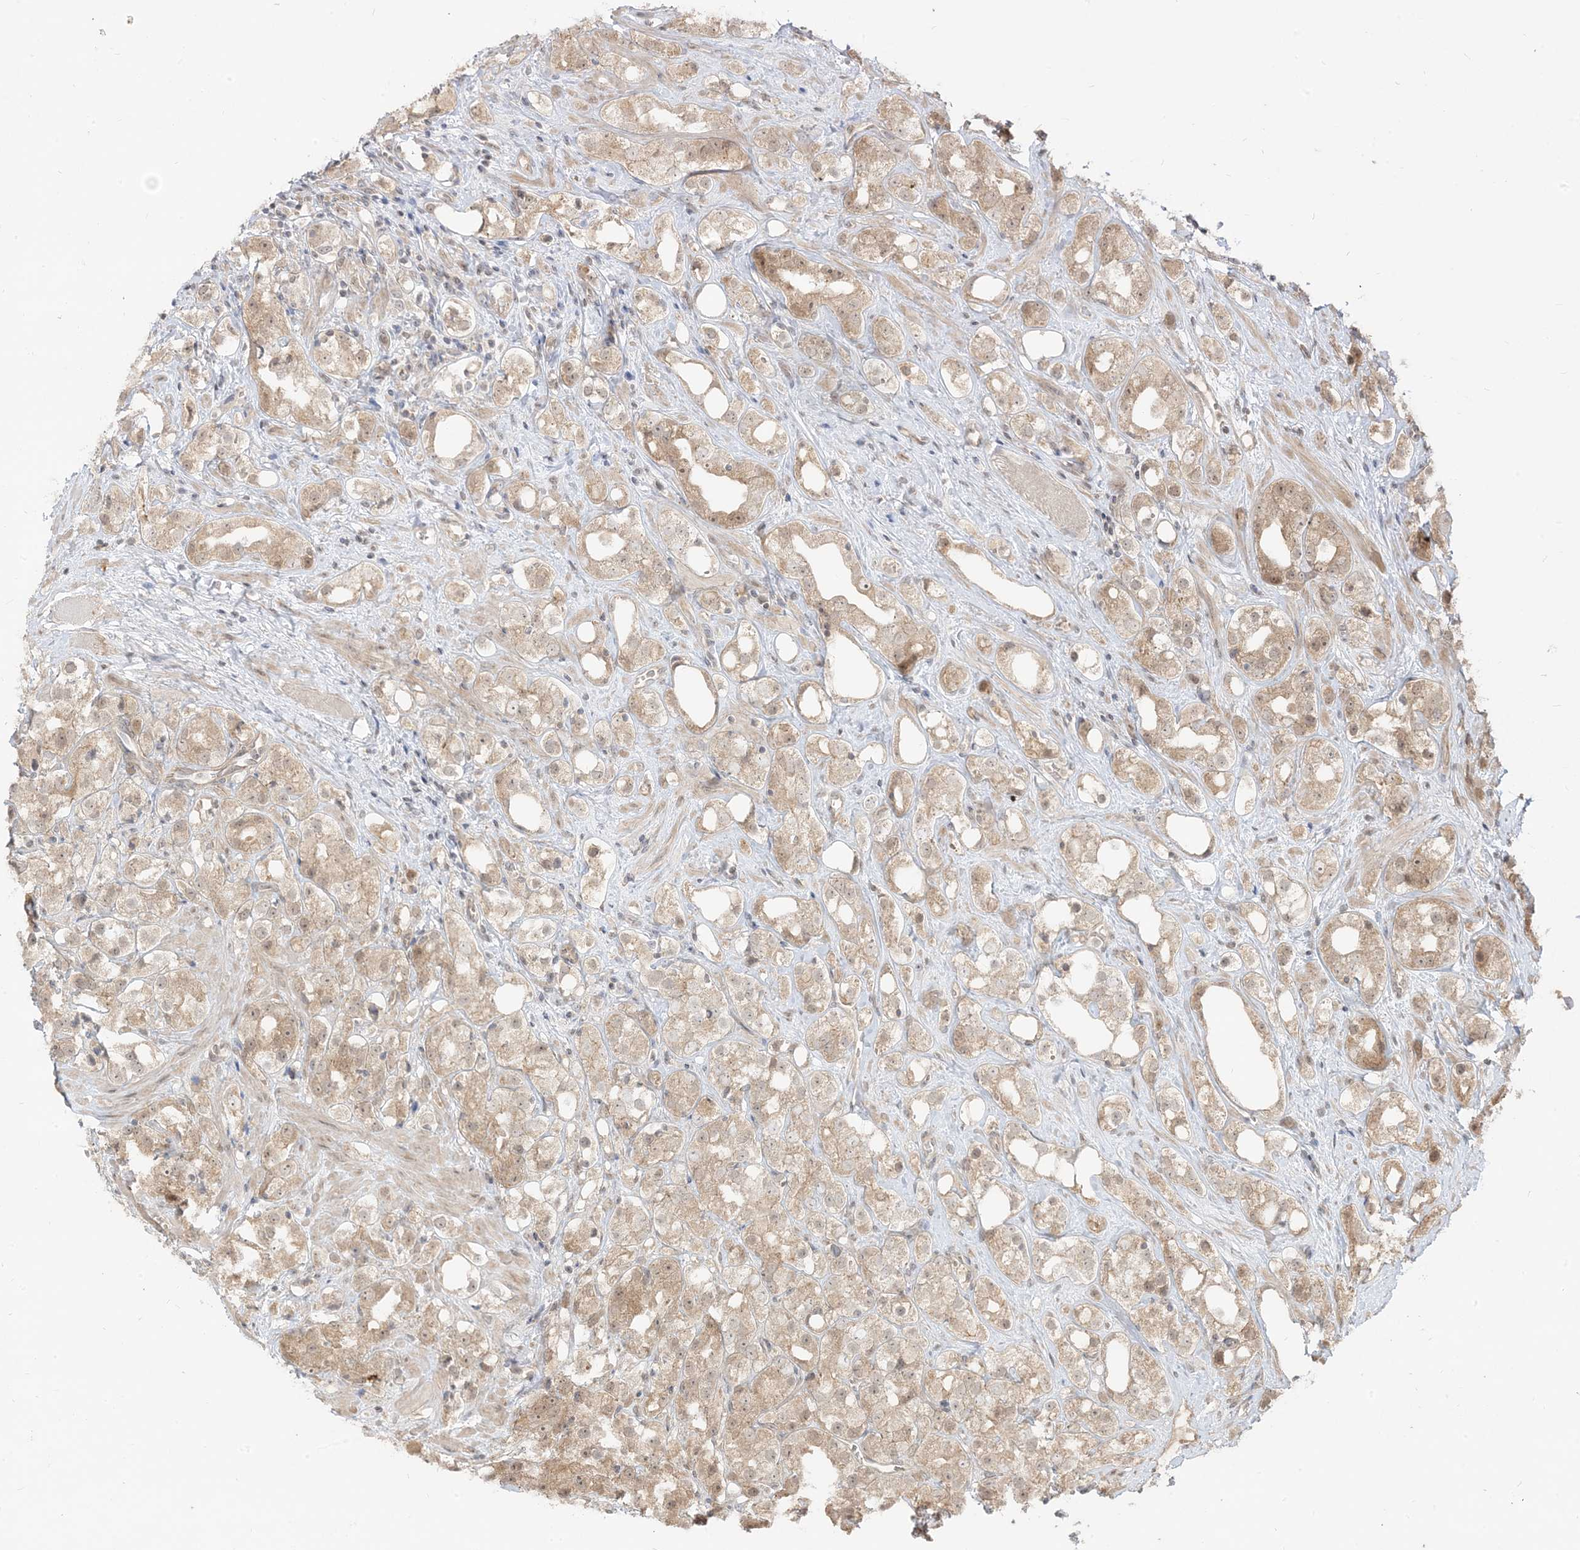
{"staining": {"intensity": "weak", "quantity": "25%-75%", "location": "cytoplasmic/membranous"}, "tissue": "prostate cancer", "cell_type": "Tumor cells", "image_type": "cancer", "snomed": [{"axis": "morphology", "description": "Adenocarcinoma, NOS"}, {"axis": "topography", "description": "Prostate"}], "caption": "This is an image of IHC staining of prostate cancer (adenocarcinoma), which shows weak positivity in the cytoplasmic/membranous of tumor cells.", "gene": "TBCC", "patient": {"sex": "male", "age": 79}}